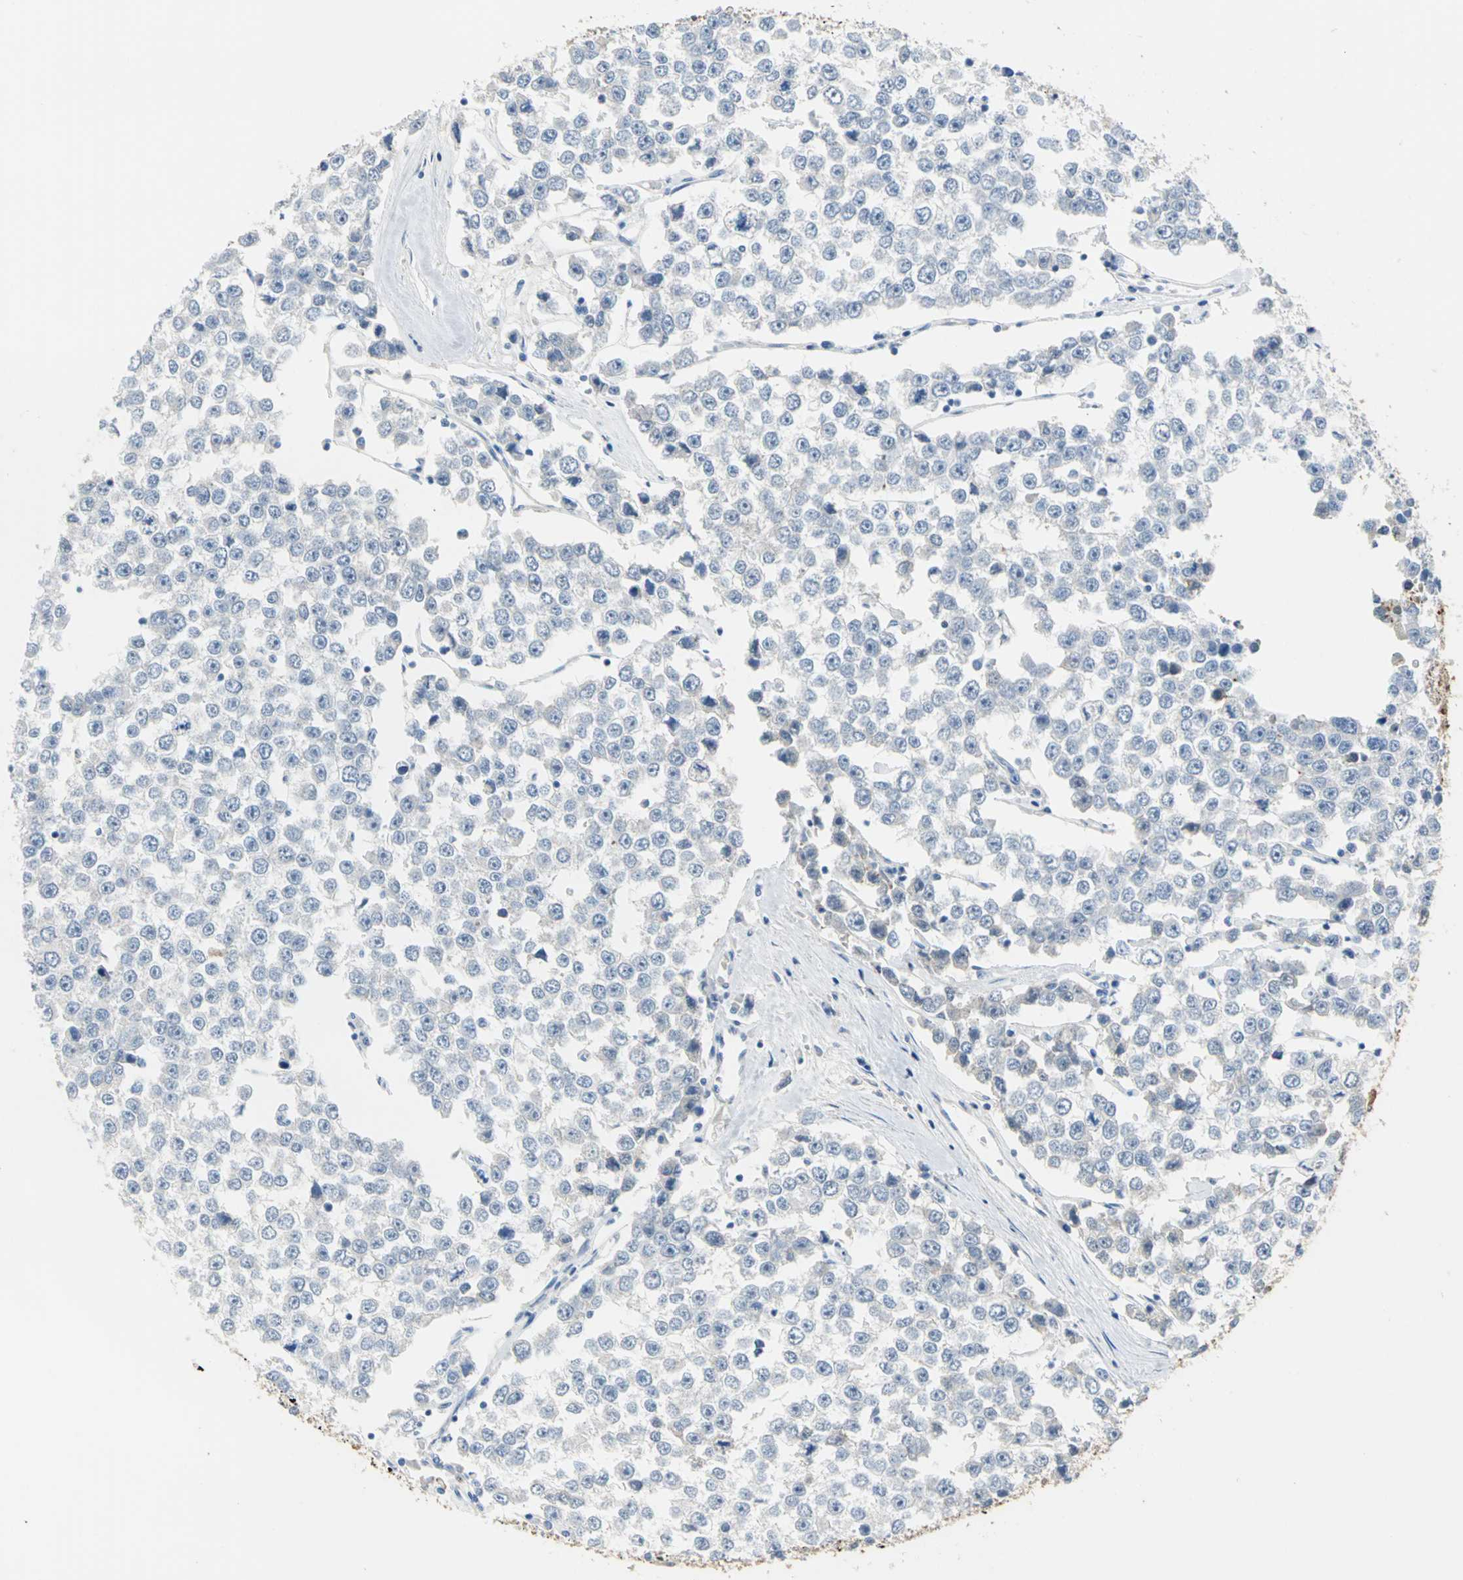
{"staining": {"intensity": "moderate", "quantity": "25%-75%", "location": "cytoplasmic/membranous"}, "tissue": "testis cancer", "cell_type": "Tumor cells", "image_type": "cancer", "snomed": [{"axis": "morphology", "description": "Seminoma, NOS"}, {"axis": "morphology", "description": "Carcinoma, Embryonal, NOS"}, {"axis": "topography", "description": "Testis"}], "caption": "Protein expression analysis of human embryonal carcinoma (testis) reveals moderate cytoplasmic/membranous positivity in about 25%-75% of tumor cells.", "gene": "GYG2", "patient": {"sex": "male", "age": 52}}